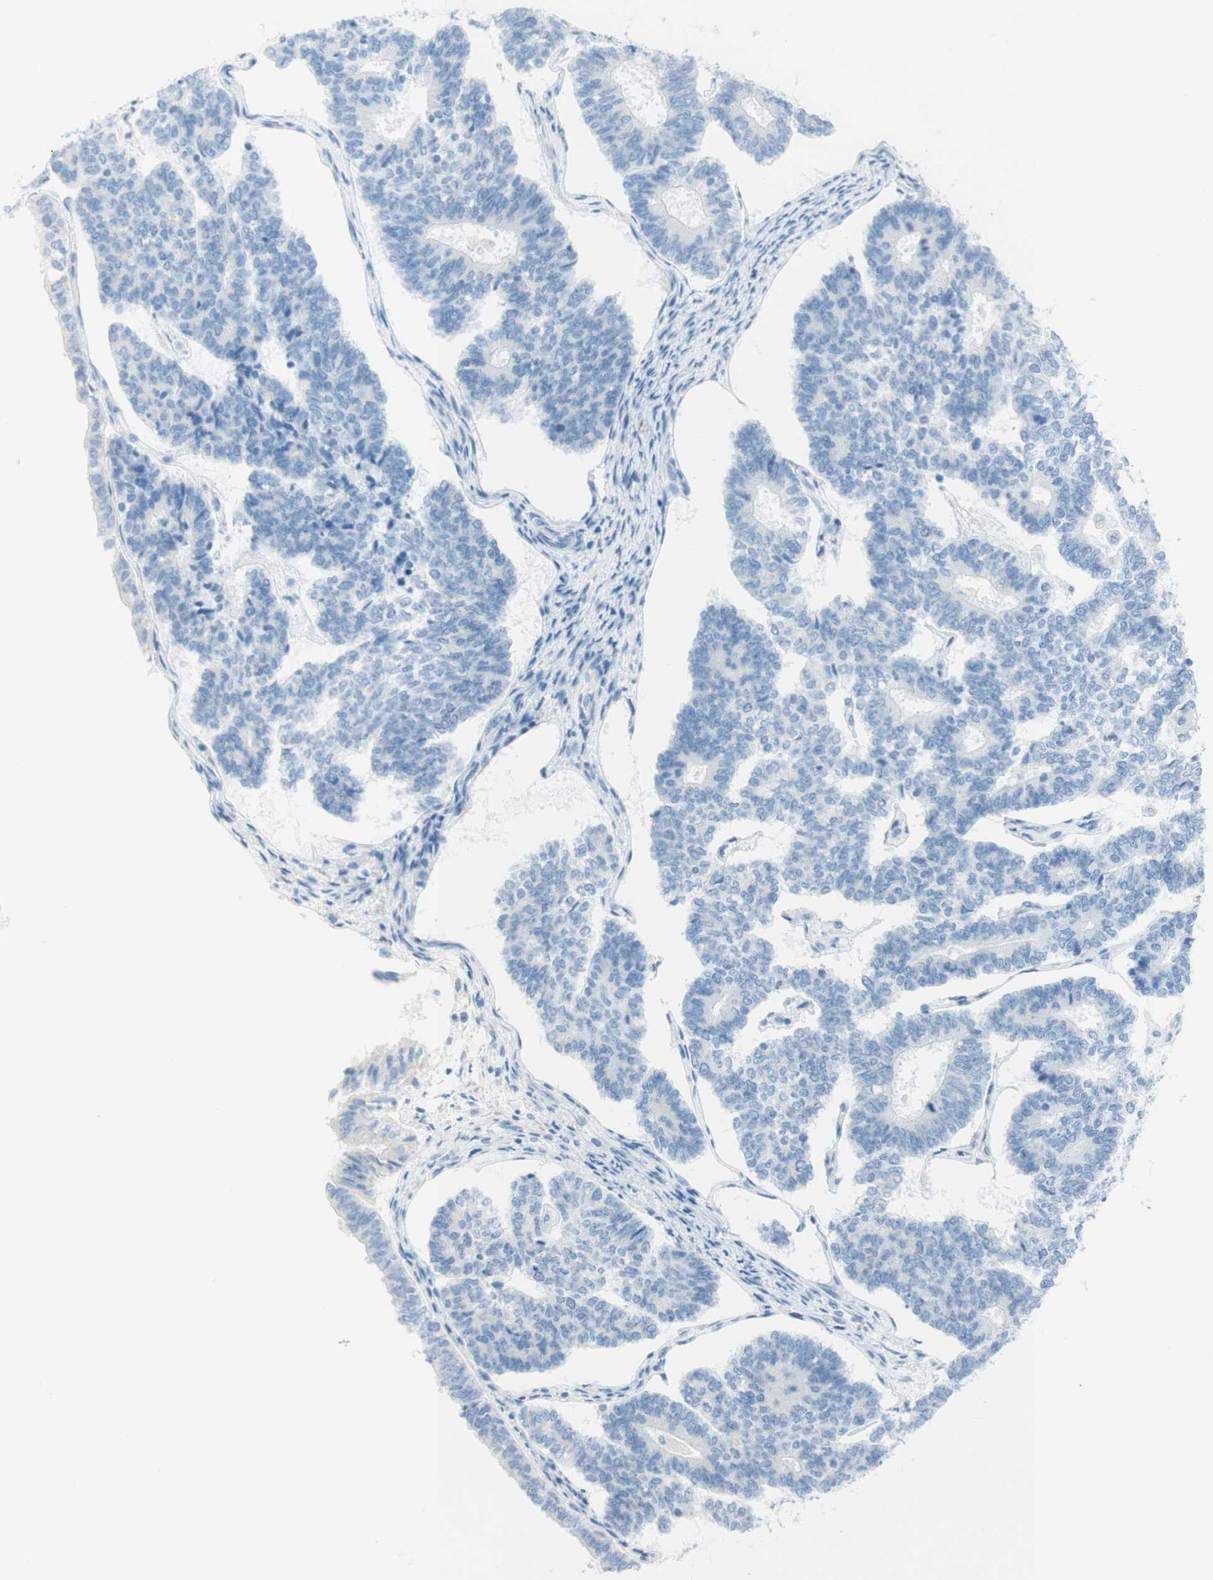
{"staining": {"intensity": "negative", "quantity": "none", "location": "none"}, "tissue": "endometrial cancer", "cell_type": "Tumor cells", "image_type": "cancer", "snomed": [{"axis": "morphology", "description": "Adenocarcinoma, NOS"}, {"axis": "topography", "description": "Endometrium"}], "caption": "Tumor cells show no significant protein staining in endometrial cancer (adenocarcinoma).", "gene": "CEACAM1", "patient": {"sex": "female", "age": 70}}